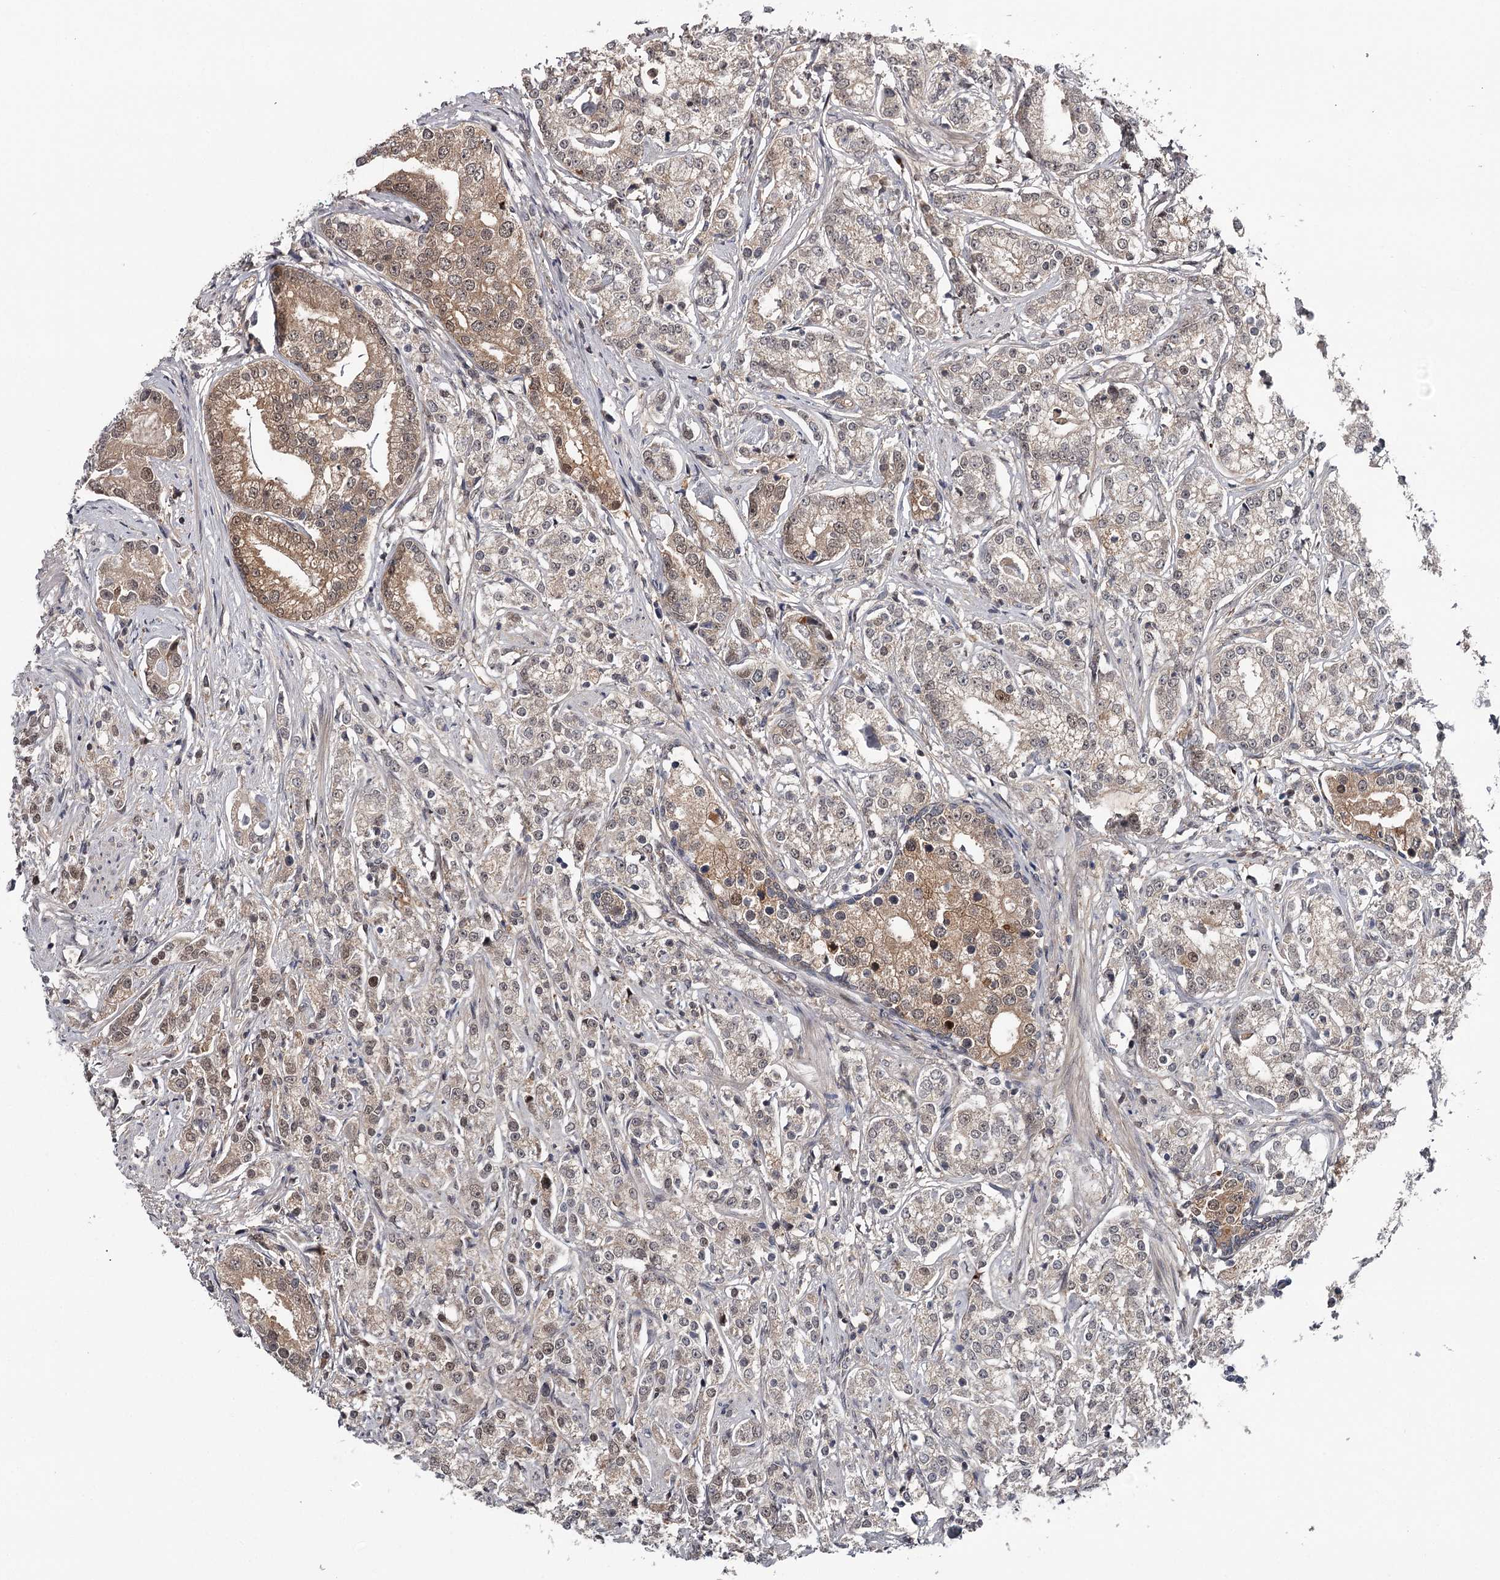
{"staining": {"intensity": "moderate", "quantity": "25%-75%", "location": "cytoplasmic/membranous,nuclear"}, "tissue": "prostate cancer", "cell_type": "Tumor cells", "image_type": "cancer", "snomed": [{"axis": "morphology", "description": "Adenocarcinoma, High grade"}, {"axis": "topography", "description": "Prostate"}], "caption": "Prostate cancer (adenocarcinoma (high-grade)) was stained to show a protein in brown. There is medium levels of moderate cytoplasmic/membranous and nuclear expression in approximately 25%-75% of tumor cells.", "gene": "GTSF1", "patient": {"sex": "male", "age": 69}}